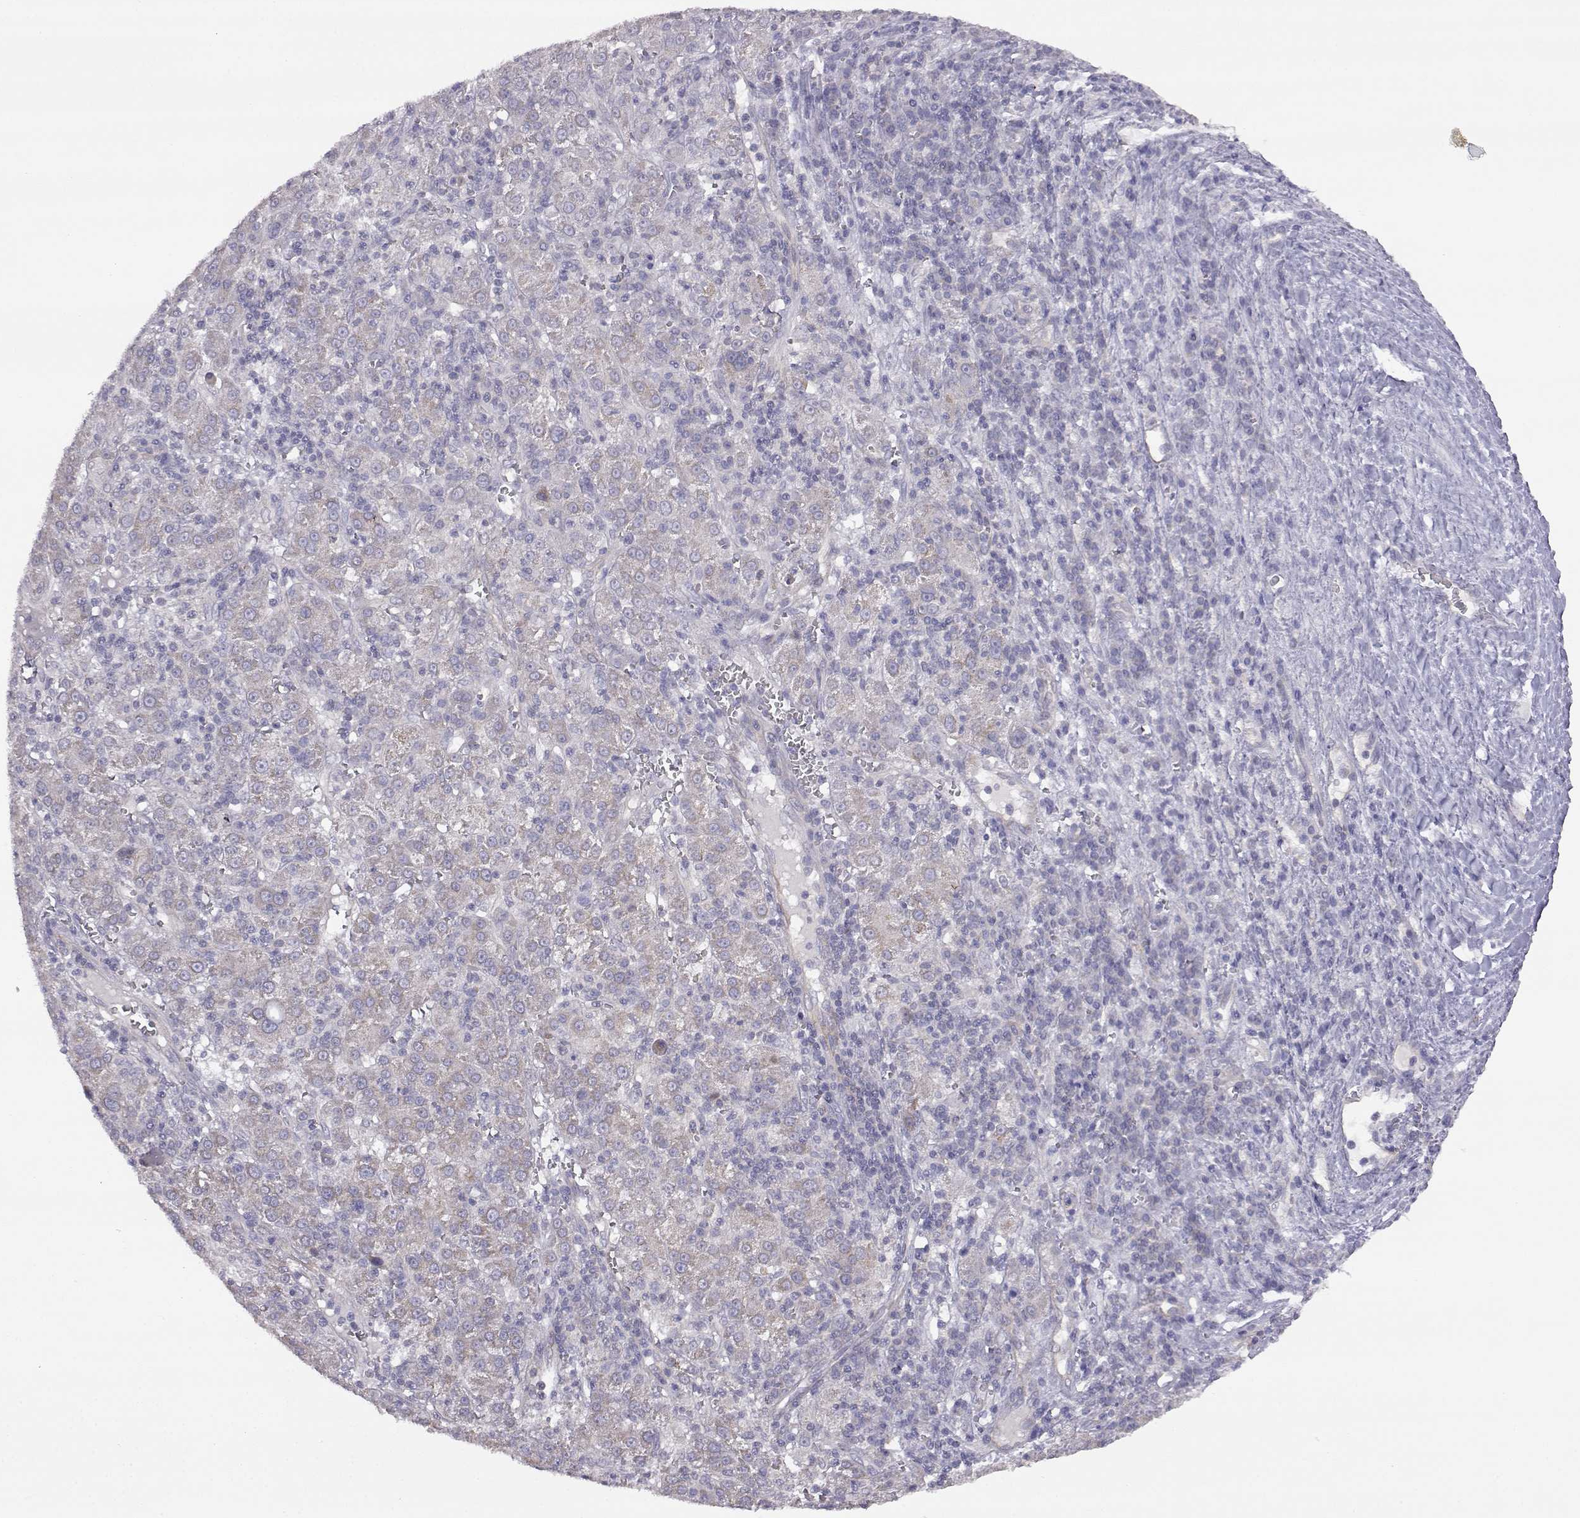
{"staining": {"intensity": "weak", "quantity": "<25%", "location": "cytoplasmic/membranous"}, "tissue": "liver cancer", "cell_type": "Tumor cells", "image_type": "cancer", "snomed": [{"axis": "morphology", "description": "Carcinoma, Hepatocellular, NOS"}, {"axis": "topography", "description": "Liver"}], "caption": "IHC histopathology image of neoplastic tissue: human liver cancer (hepatocellular carcinoma) stained with DAB reveals no significant protein expression in tumor cells.", "gene": "DDC", "patient": {"sex": "female", "age": 60}}